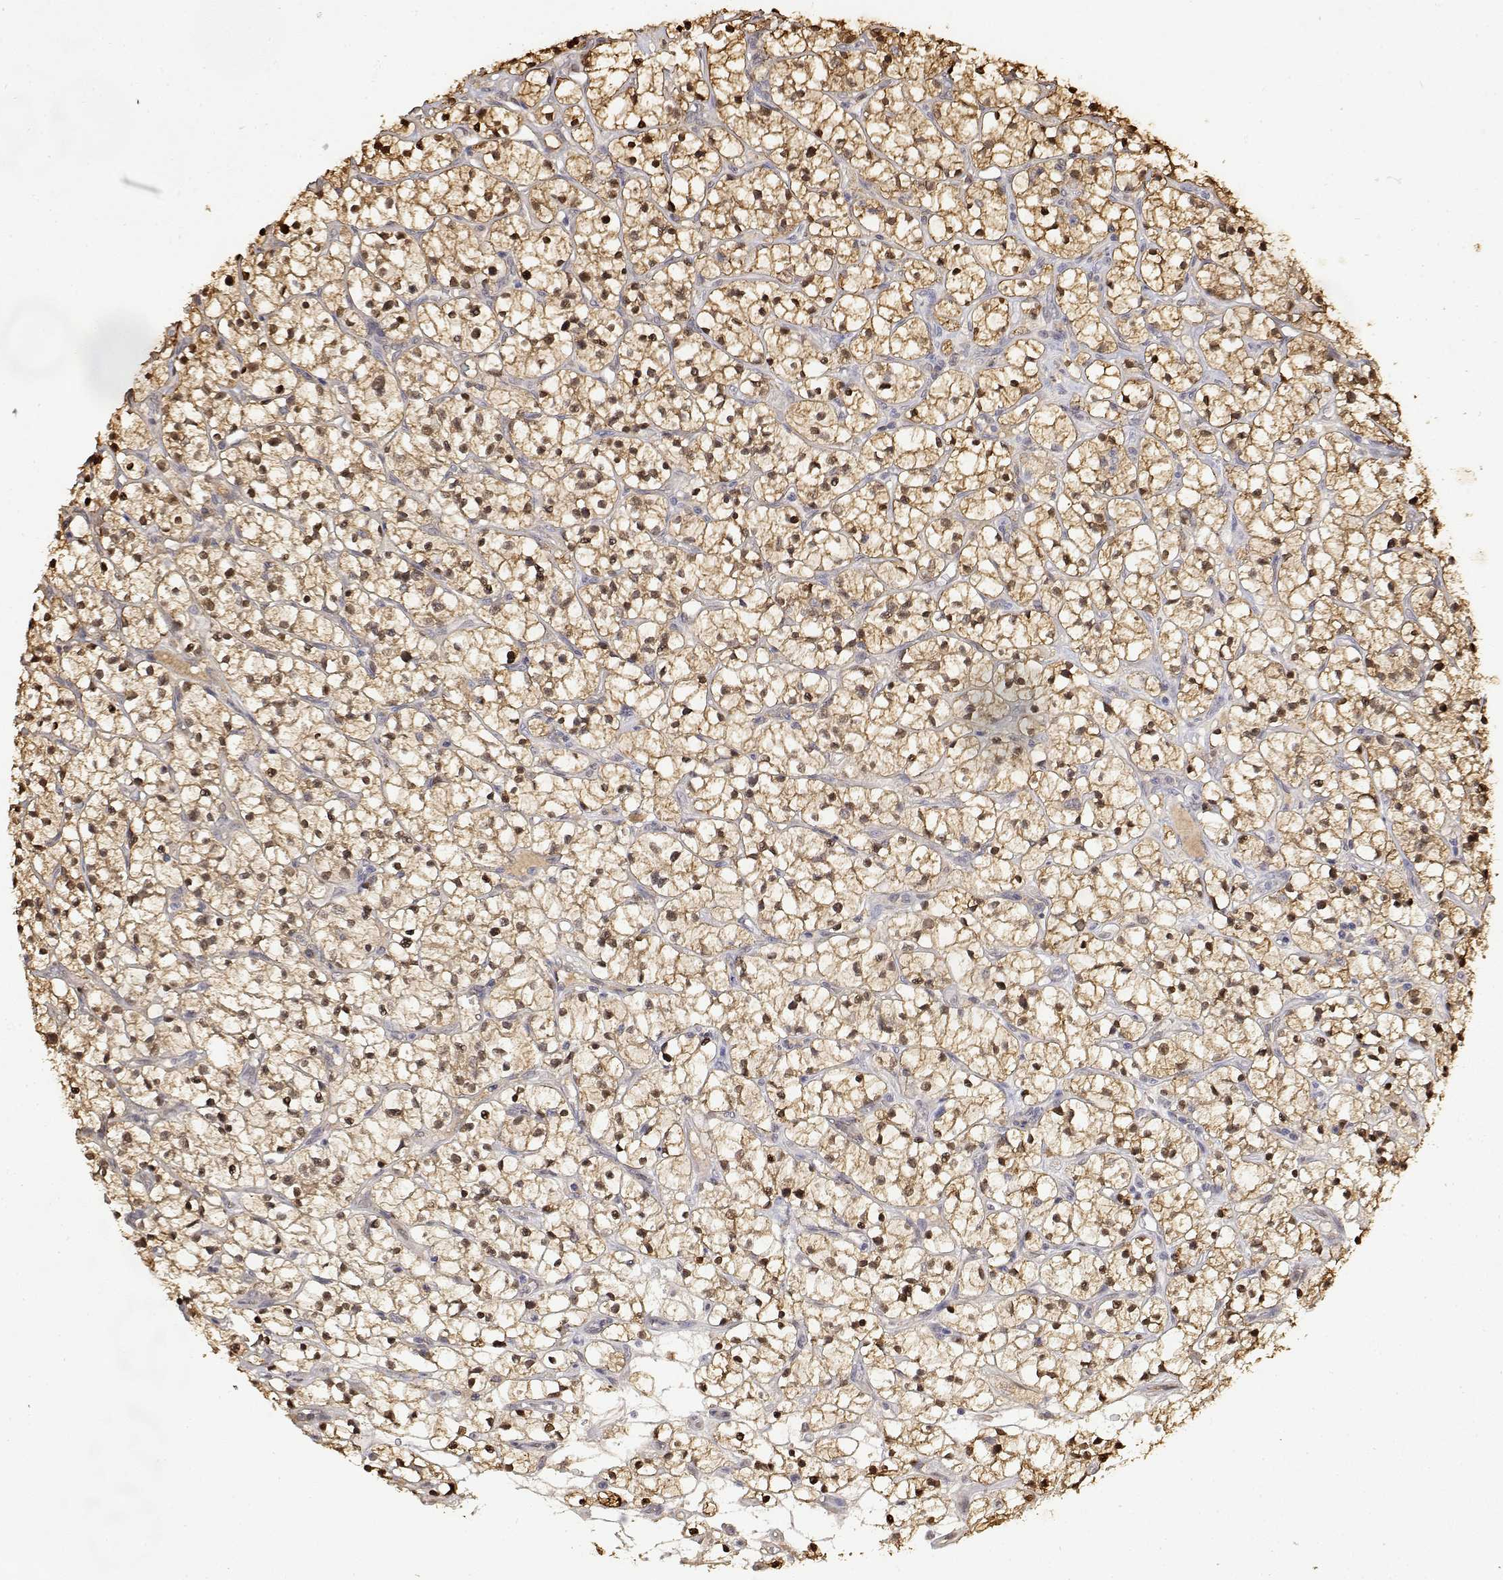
{"staining": {"intensity": "moderate", "quantity": ">75%", "location": "cytoplasmic/membranous,nuclear"}, "tissue": "renal cancer", "cell_type": "Tumor cells", "image_type": "cancer", "snomed": [{"axis": "morphology", "description": "Adenocarcinoma, NOS"}, {"axis": "topography", "description": "Kidney"}], "caption": "Renal adenocarcinoma stained for a protein (brown) displays moderate cytoplasmic/membranous and nuclear positive expression in about >75% of tumor cells.", "gene": "TPI1", "patient": {"sex": "female", "age": 64}}